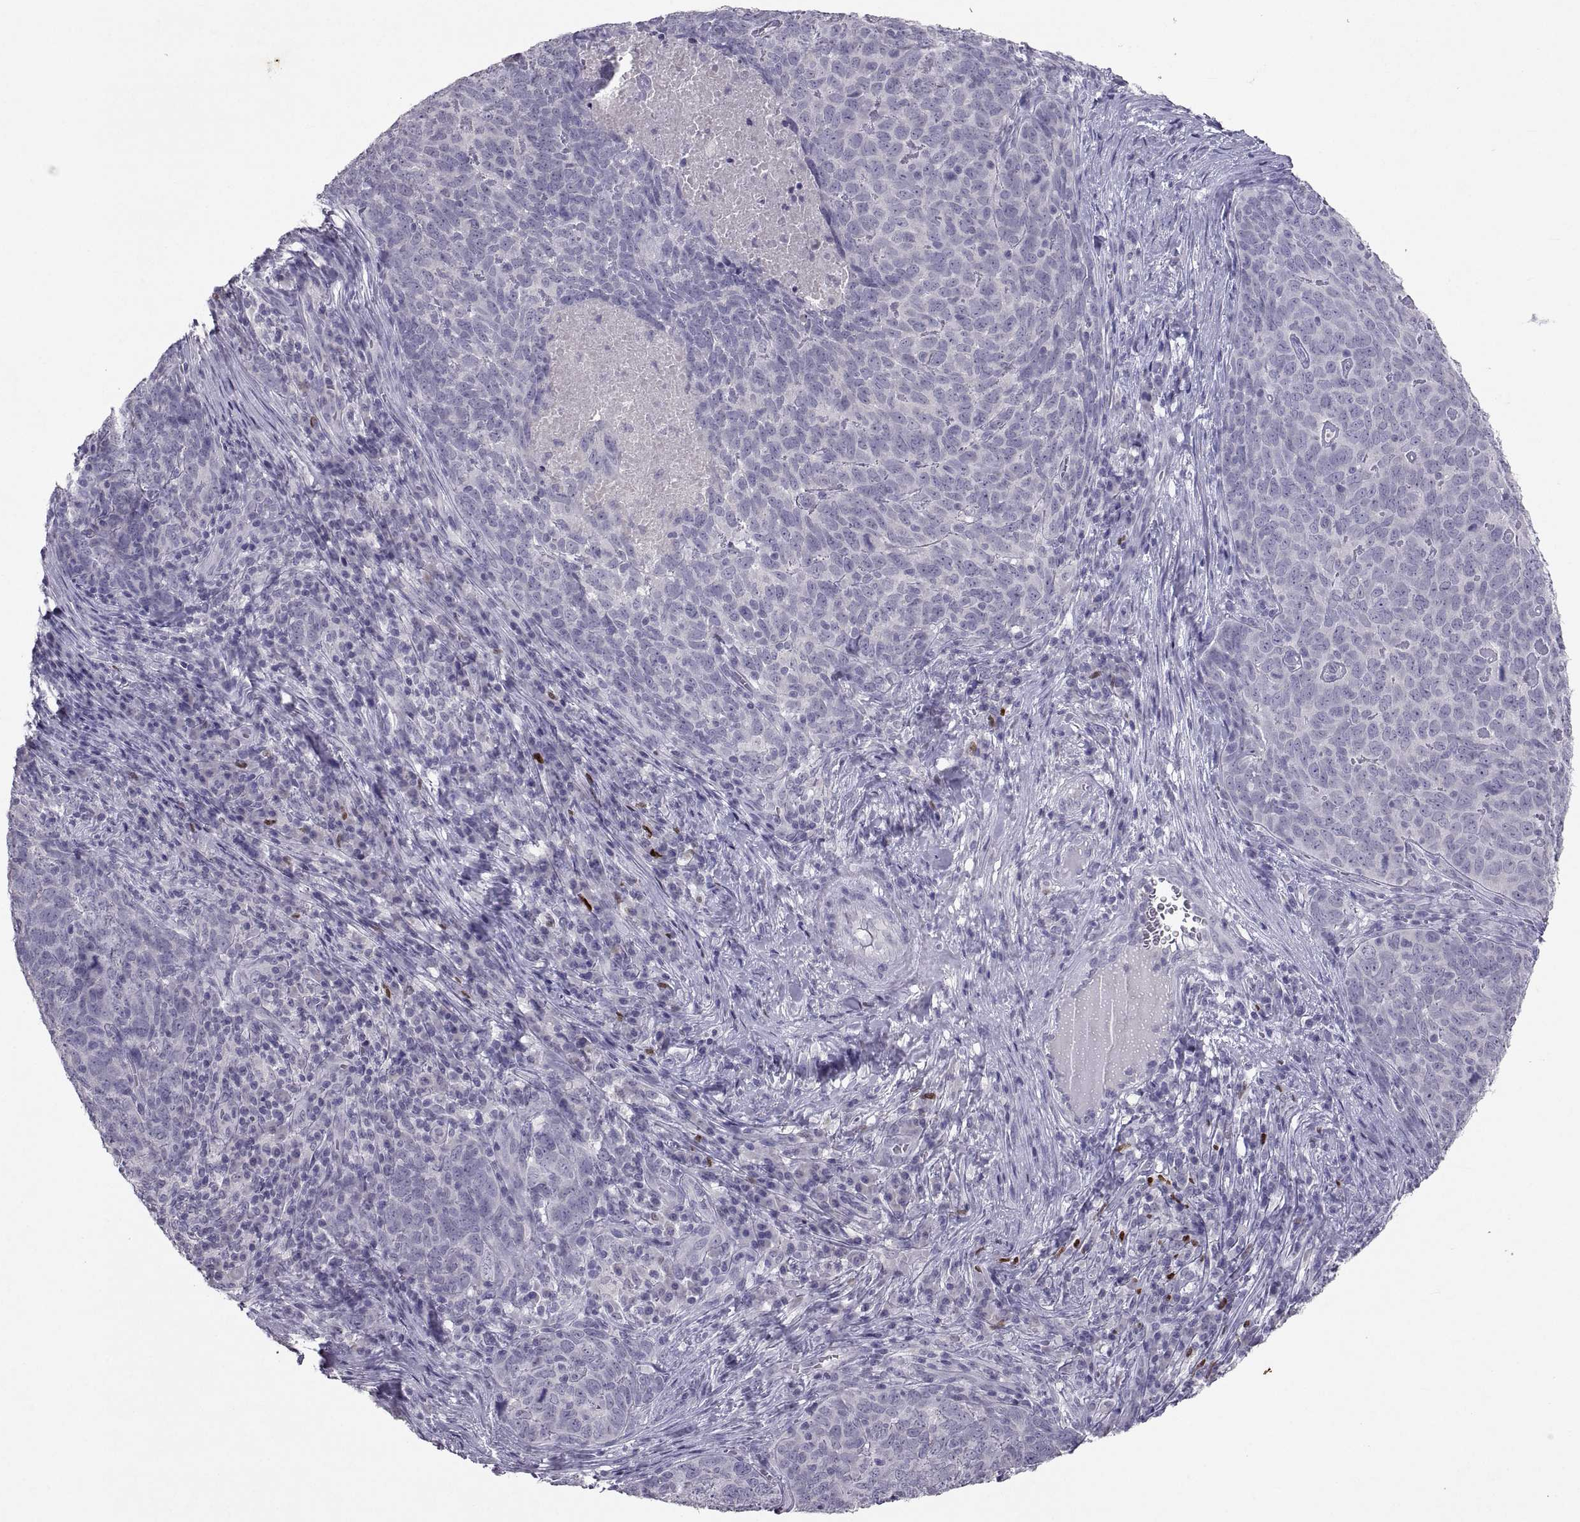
{"staining": {"intensity": "negative", "quantity": "none", "location": "none"}, "tissue": "skin cancer", "cell_type": "Tumor cells", "image_type": "cancer", "snomed": [{"axis": "morphology", "description": "Squamous cell carcinoma, NOS"}, {"axis": "topography", "description": "Skin"}, {"axis": "topography", "description": "Anal"}], "caption": "This is an immunohistochemistry micrograph of human squamous cell carcinoma (skin). There is no positivity in tumor cells.", "gene": "SOX21", "patient": {"sex": "female", "age": 51}}